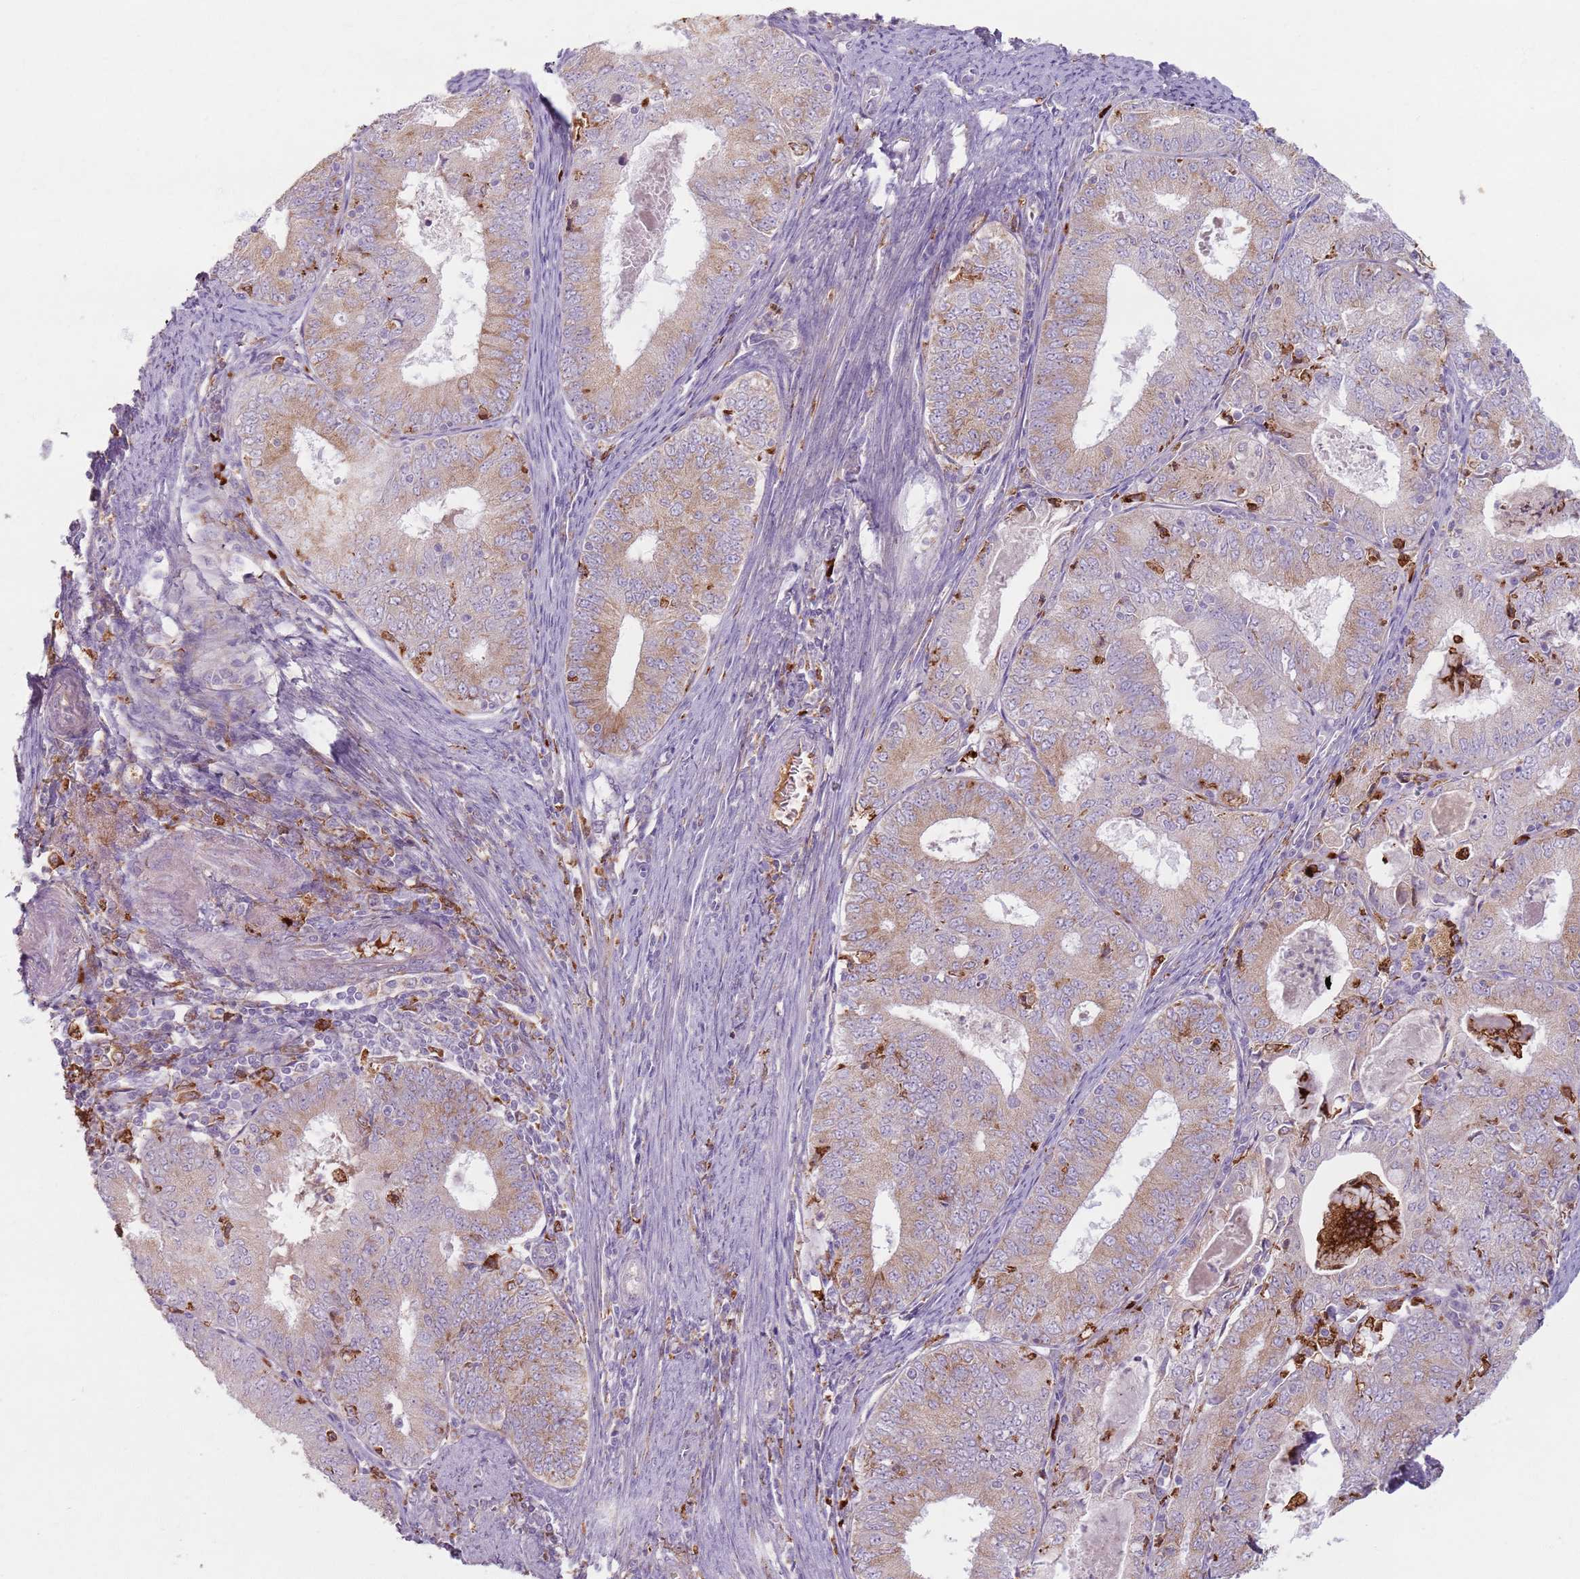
{"staining": {"intensity": "weak", "quantity": "25%-75%", "location": "cytoplasmic/membranous"}, "tissue": "endometrial cancer", "cell_type": "Tumor cells", "image_type": "cancer", "snomed": [{"axis": "morphology", "description": "Adenocarcinoma, NOS"}, {"axis": "topography", "description": "Endometrium"}], "caption": "IHC of endometrial adenocarcinoma reveals low levels of weak cytoplasmic/membranous expression in approximately 25%-75% of tumor cells.", "gene": "COLGALT1", "patient": {"sex": "female", "age": 57}}